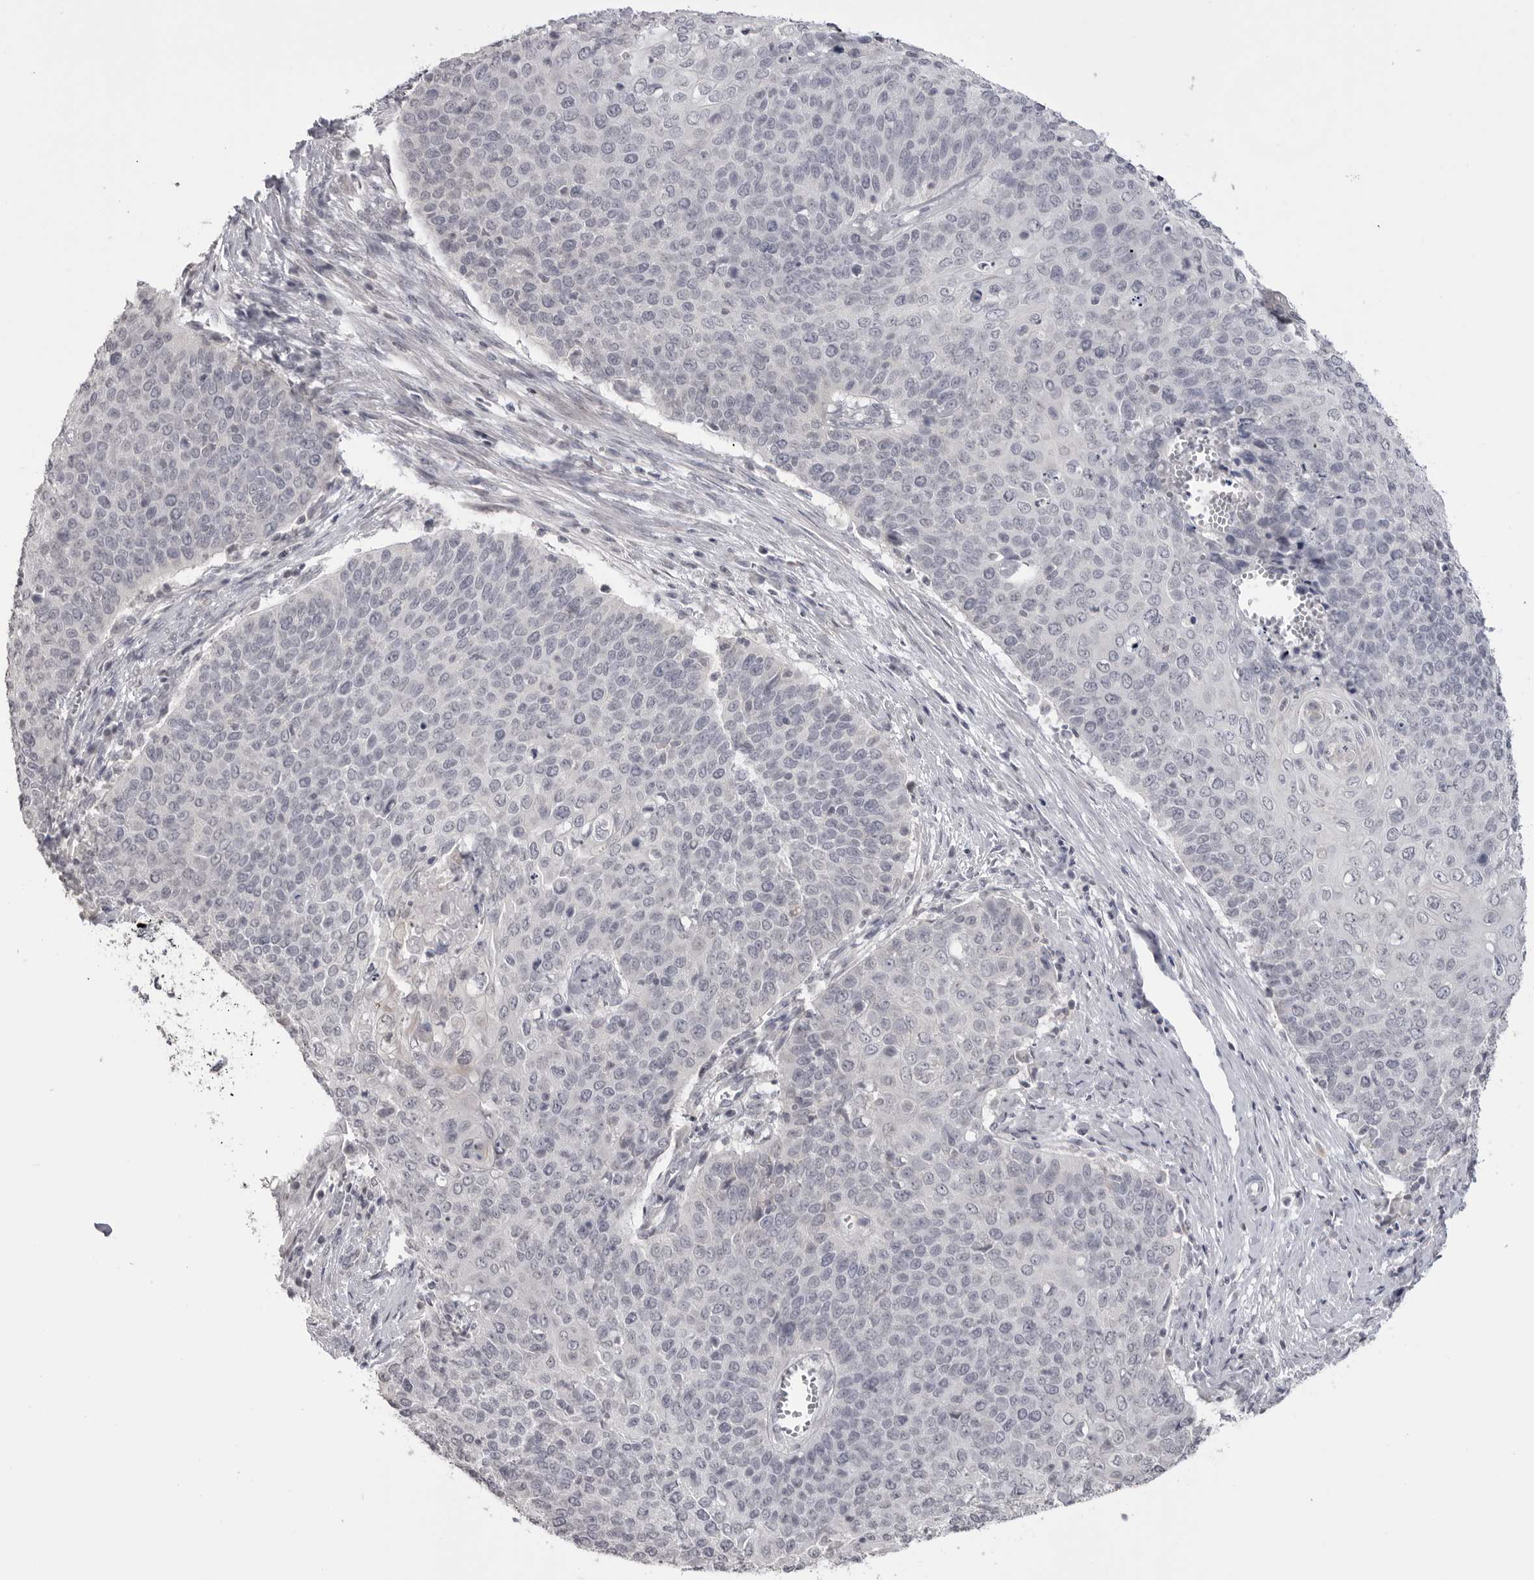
{"staining": {"intensity": "negative", "quantity": "none", "location": "none"}, "tissue": "cervical cancer", "cell_type": "Tumor cells", "image_type": "cancer", "snomed": [{"axis": "morphology", "description": "Squamous cell carcinoma, NOS"}, {"axis": "topography", "description": "Cervix"}], "caption": "The IHC micrograph has no significant expression in tumor cells of cervical cancer (squamous cell carcinoma) tissue.", "gene": "GPN2", "patient": {"sex": "female", "age": 39}}